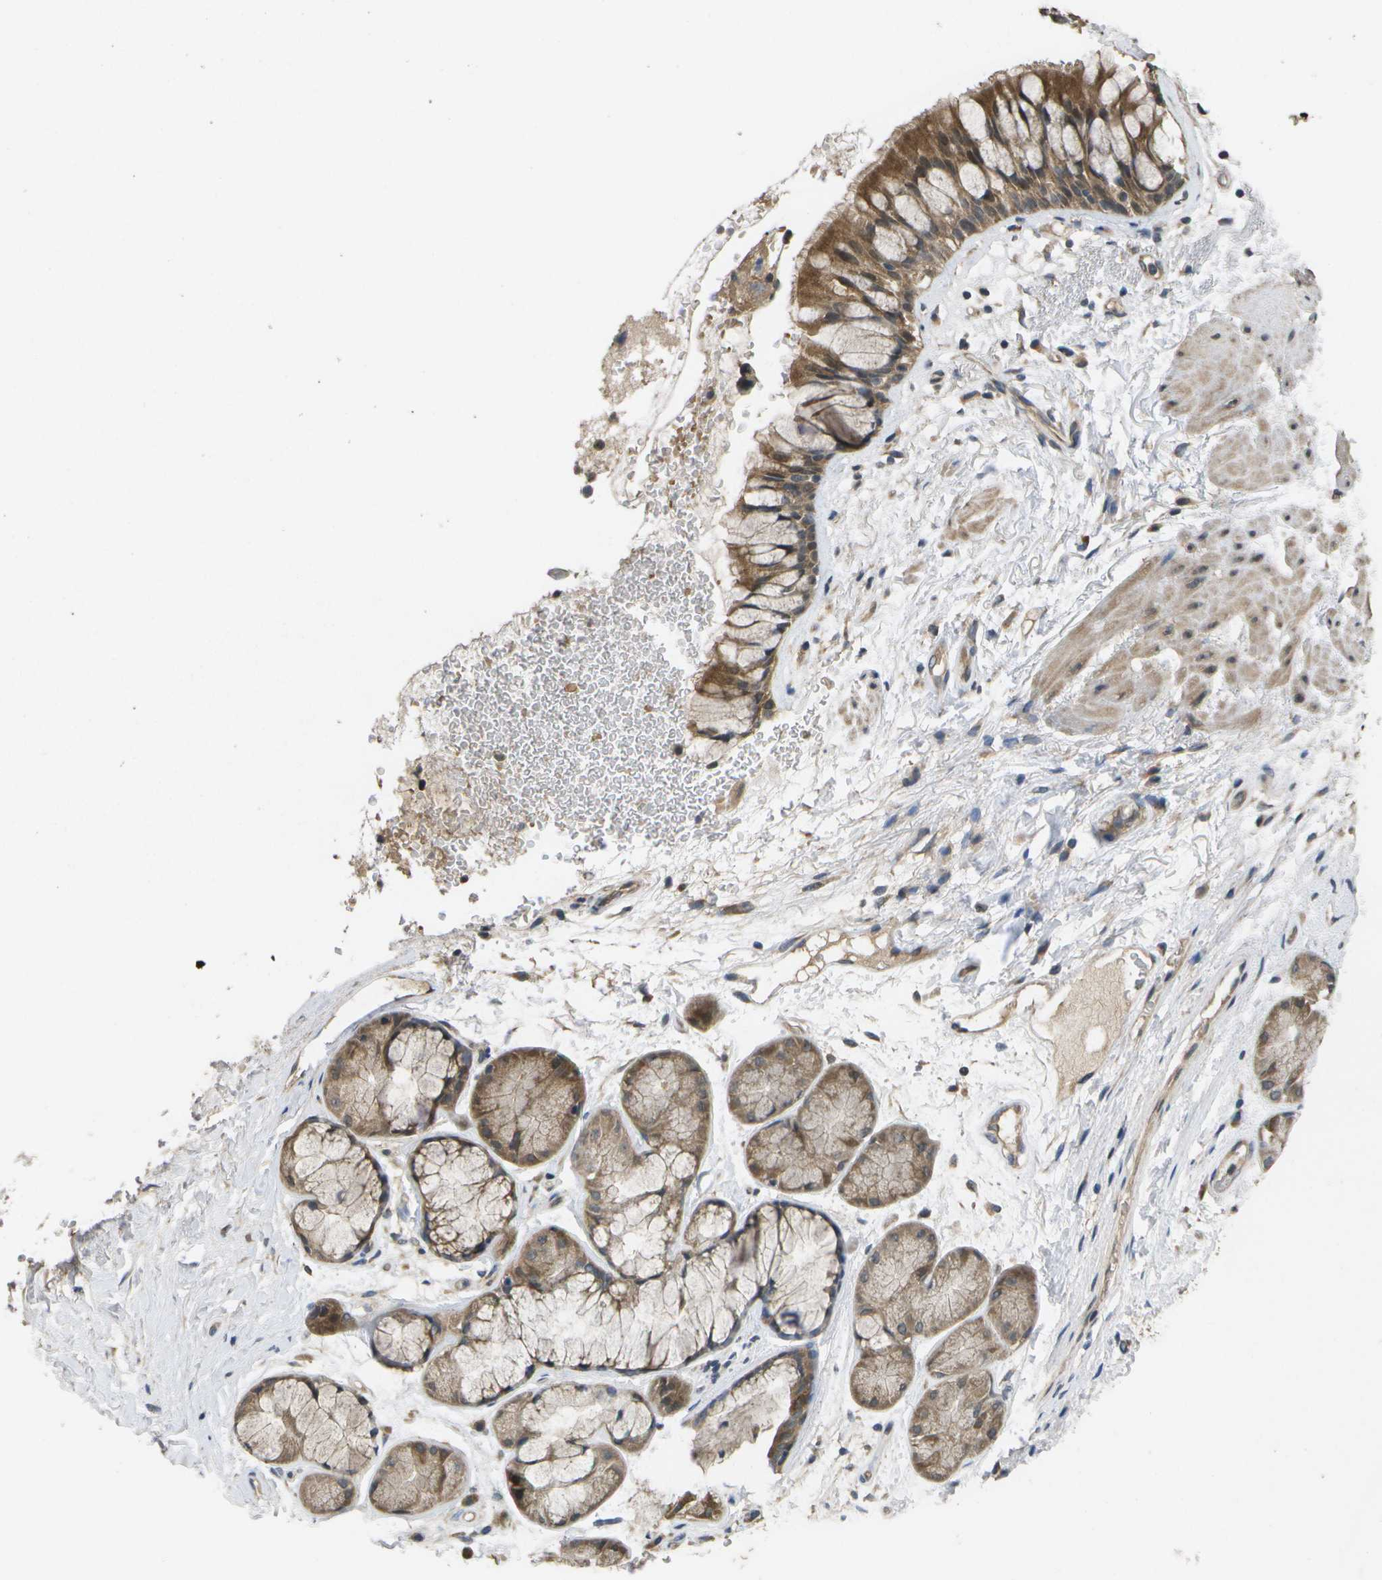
{"staining": {"intensity": "moderate", "quantity": ">75%", "location": "cytoplasmic/membranous"}, "tissue": "bronchus", "cell_type": "Respiratory epithelial cells", "image_type": "normal", "snomed": [{"axis": "morphology", "description": "Normal tissue, NOS"}, {"axis": "topography", "description": "Bronchus"}], "caption": "Approximately >75% of respiratory epithelial cells in unremarkable bronchus show moderate cytoplasmic/membranous protein positivity as visualized by brown immunohistochemical staining.", "gene": "ALAS1", "patient": {"sex": "male", "age": 66}}